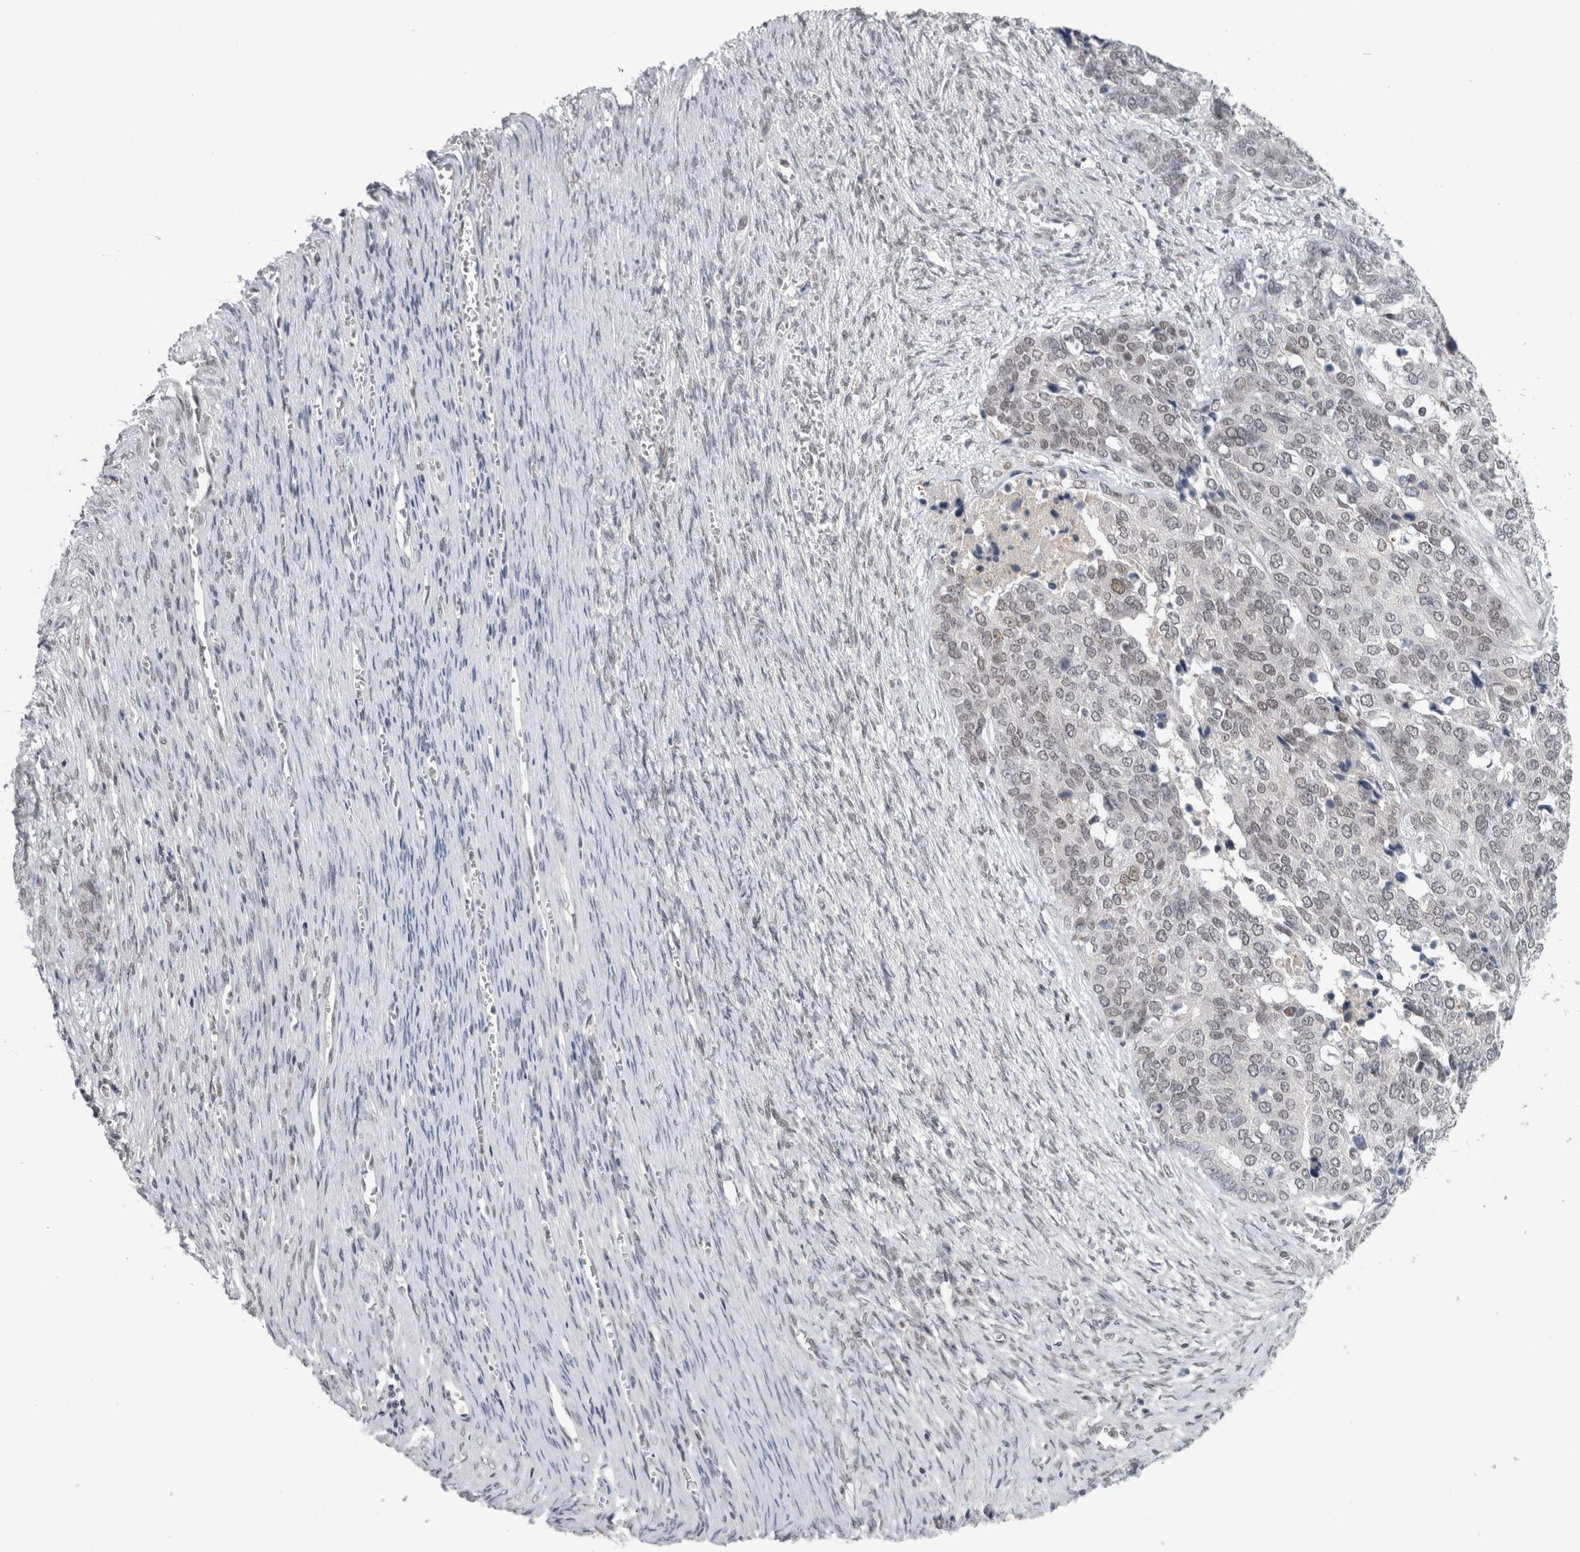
{"staining": {"intensity": "weak", "quantity": "<25%", "location": "nuclear"}, "tissue": "ovarian cancer", "cell_type": "Tumor cells", "image_type": "cancer", "snomed": [{"axis": "morphology", "description": "Cystadenocarcinoma, serous, NOS"}, {"axis": "topography", "description": "Ovary"}], "caption": "The micrograph demonstrates no staining of tumor cells in ovarian cancer (serous cystadenocarcinoma).", "gene": "PSMB2", "patient": {"sex": "female", "age": 44}}